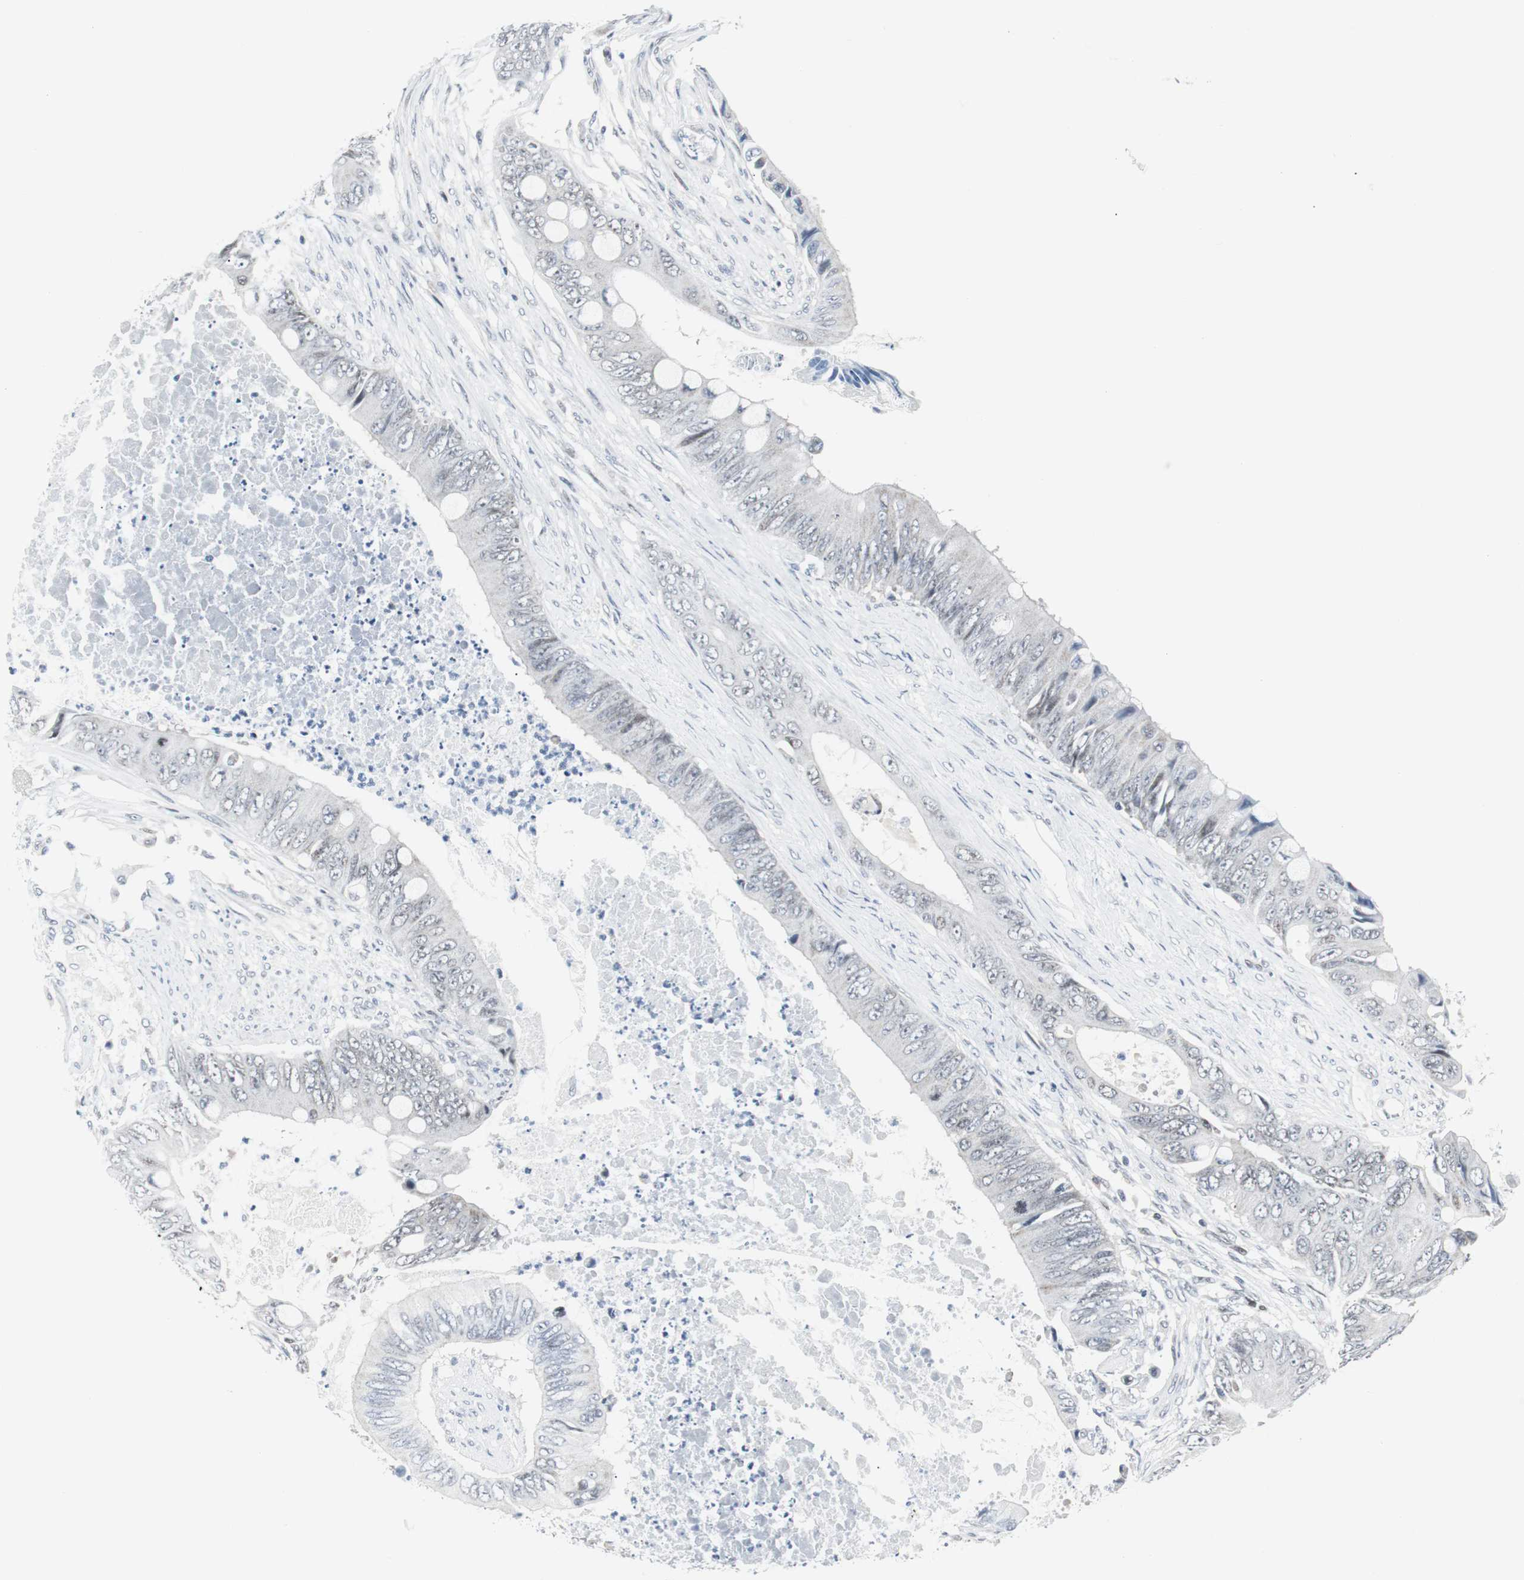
{"staining": {"intensity": "negative", "quantity": "none", "location": "none"}, "tissue": "colorectal cancer", "cell_type": "Tumor cells", "image_type": "cancer", "snomed": [{"axis": "morphology", "description": "Adenocarcinoma, NOS"}, {"axis": "topography", "description": "Rectum"}], "caption": "High power microscopy image of an immunohistochemistry micrograph of adenocarcinoma (colorectal), revealing no significant positivity in tumor cells. (Stains: DAB immunohistochemistry with hematoxylin counter stain, Microscopy: brightfield microscopy at high magnification).", "gene": "MTA1", "patient": {"sex": "female", "age": 77}}